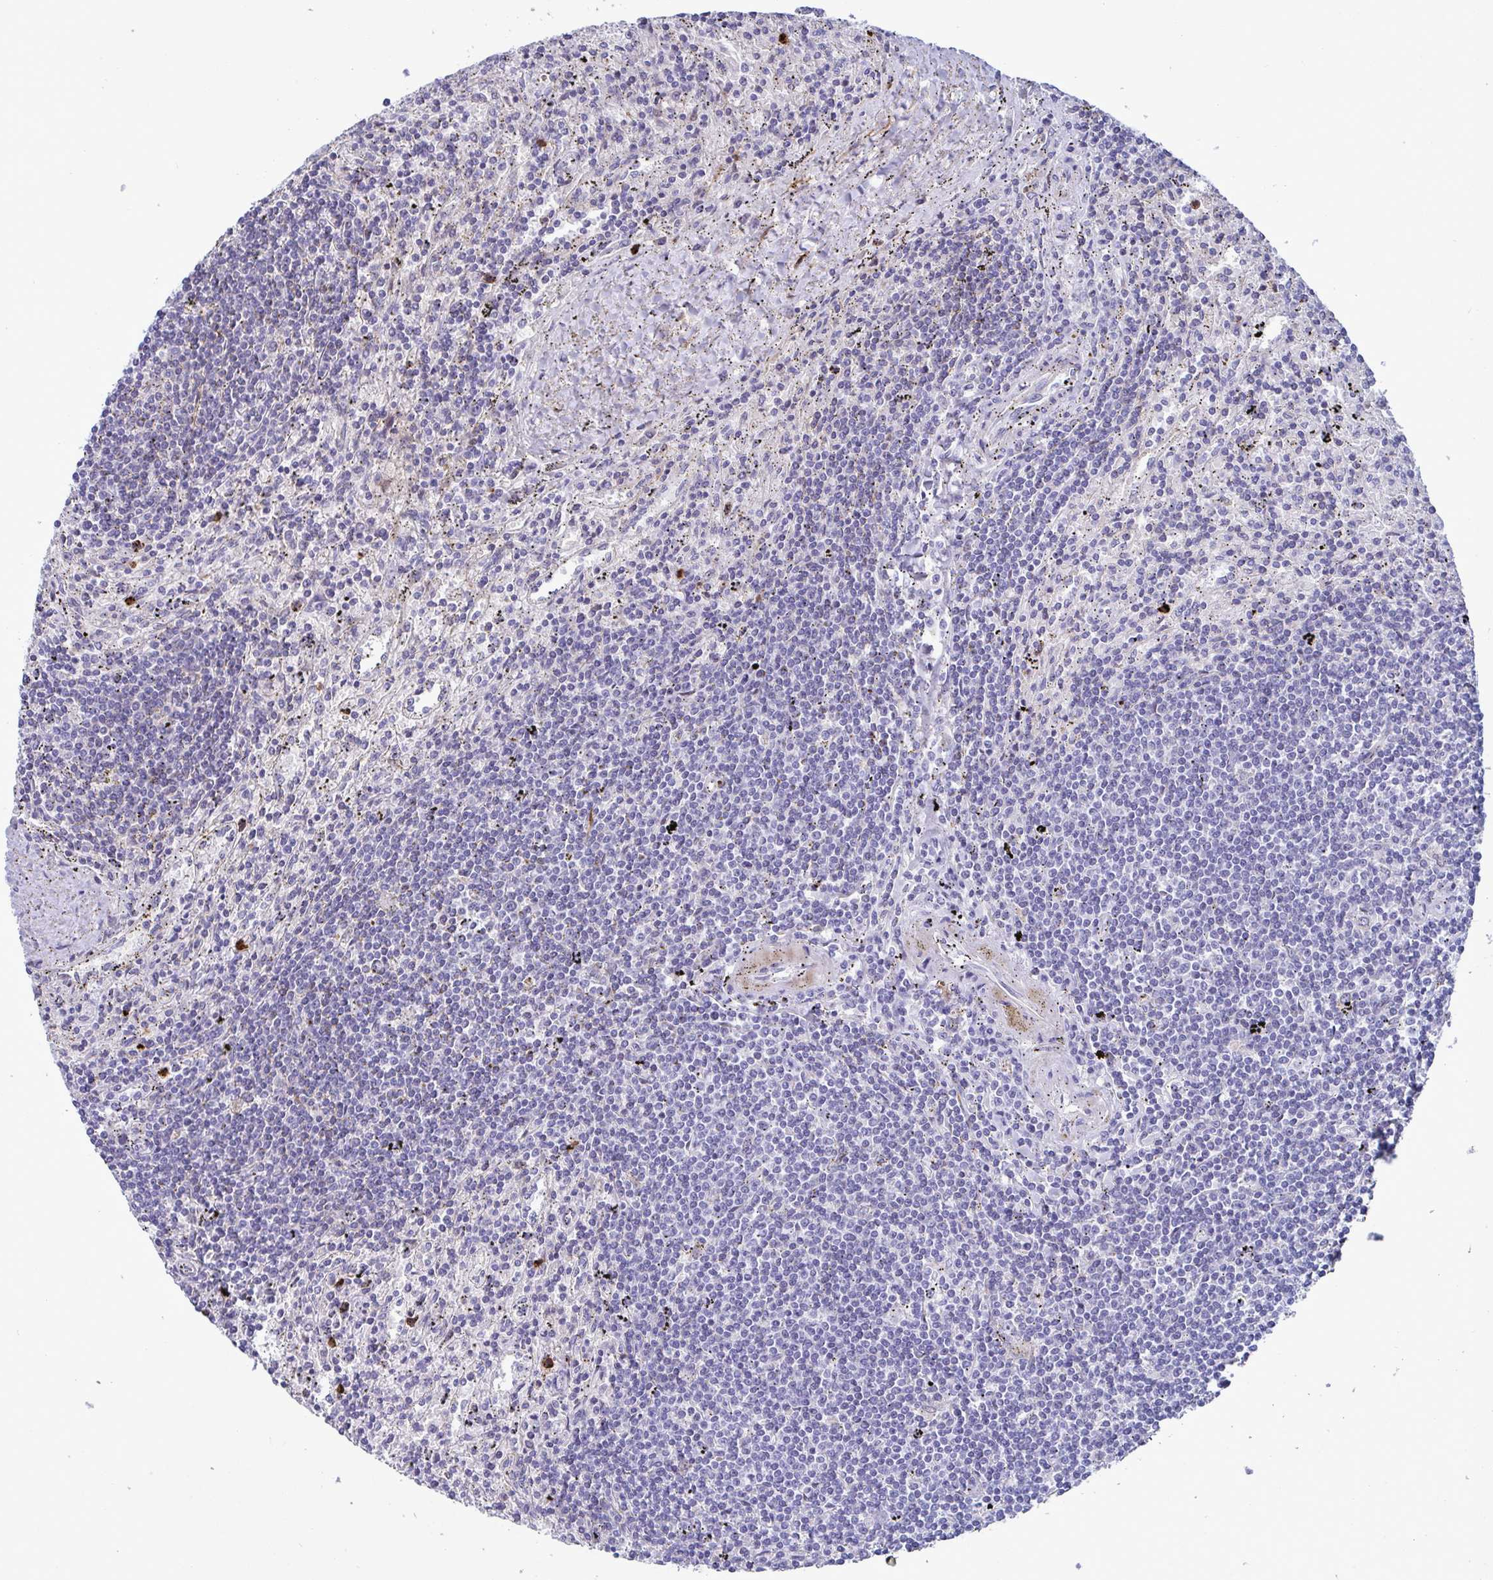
{"staining": {"intensity": "negative", "quantity": "none", "location": "none"}, "tissue": "lymphoma", "cell_type": "Tumor cells", "image_type": "cancer", "snomed": [{"axis": "morphology", "description": "Malignant lymphoma, non-Hodgkin's type, Low grade"}, {"axis": "topography", "description": "Spleen"}], "caption": "Immunohistochemical staining of lymphoma displays no significant positivity in tumor cells.", "gene": "TAS2R38", "patient": {"sex": "male", "age": 76}}